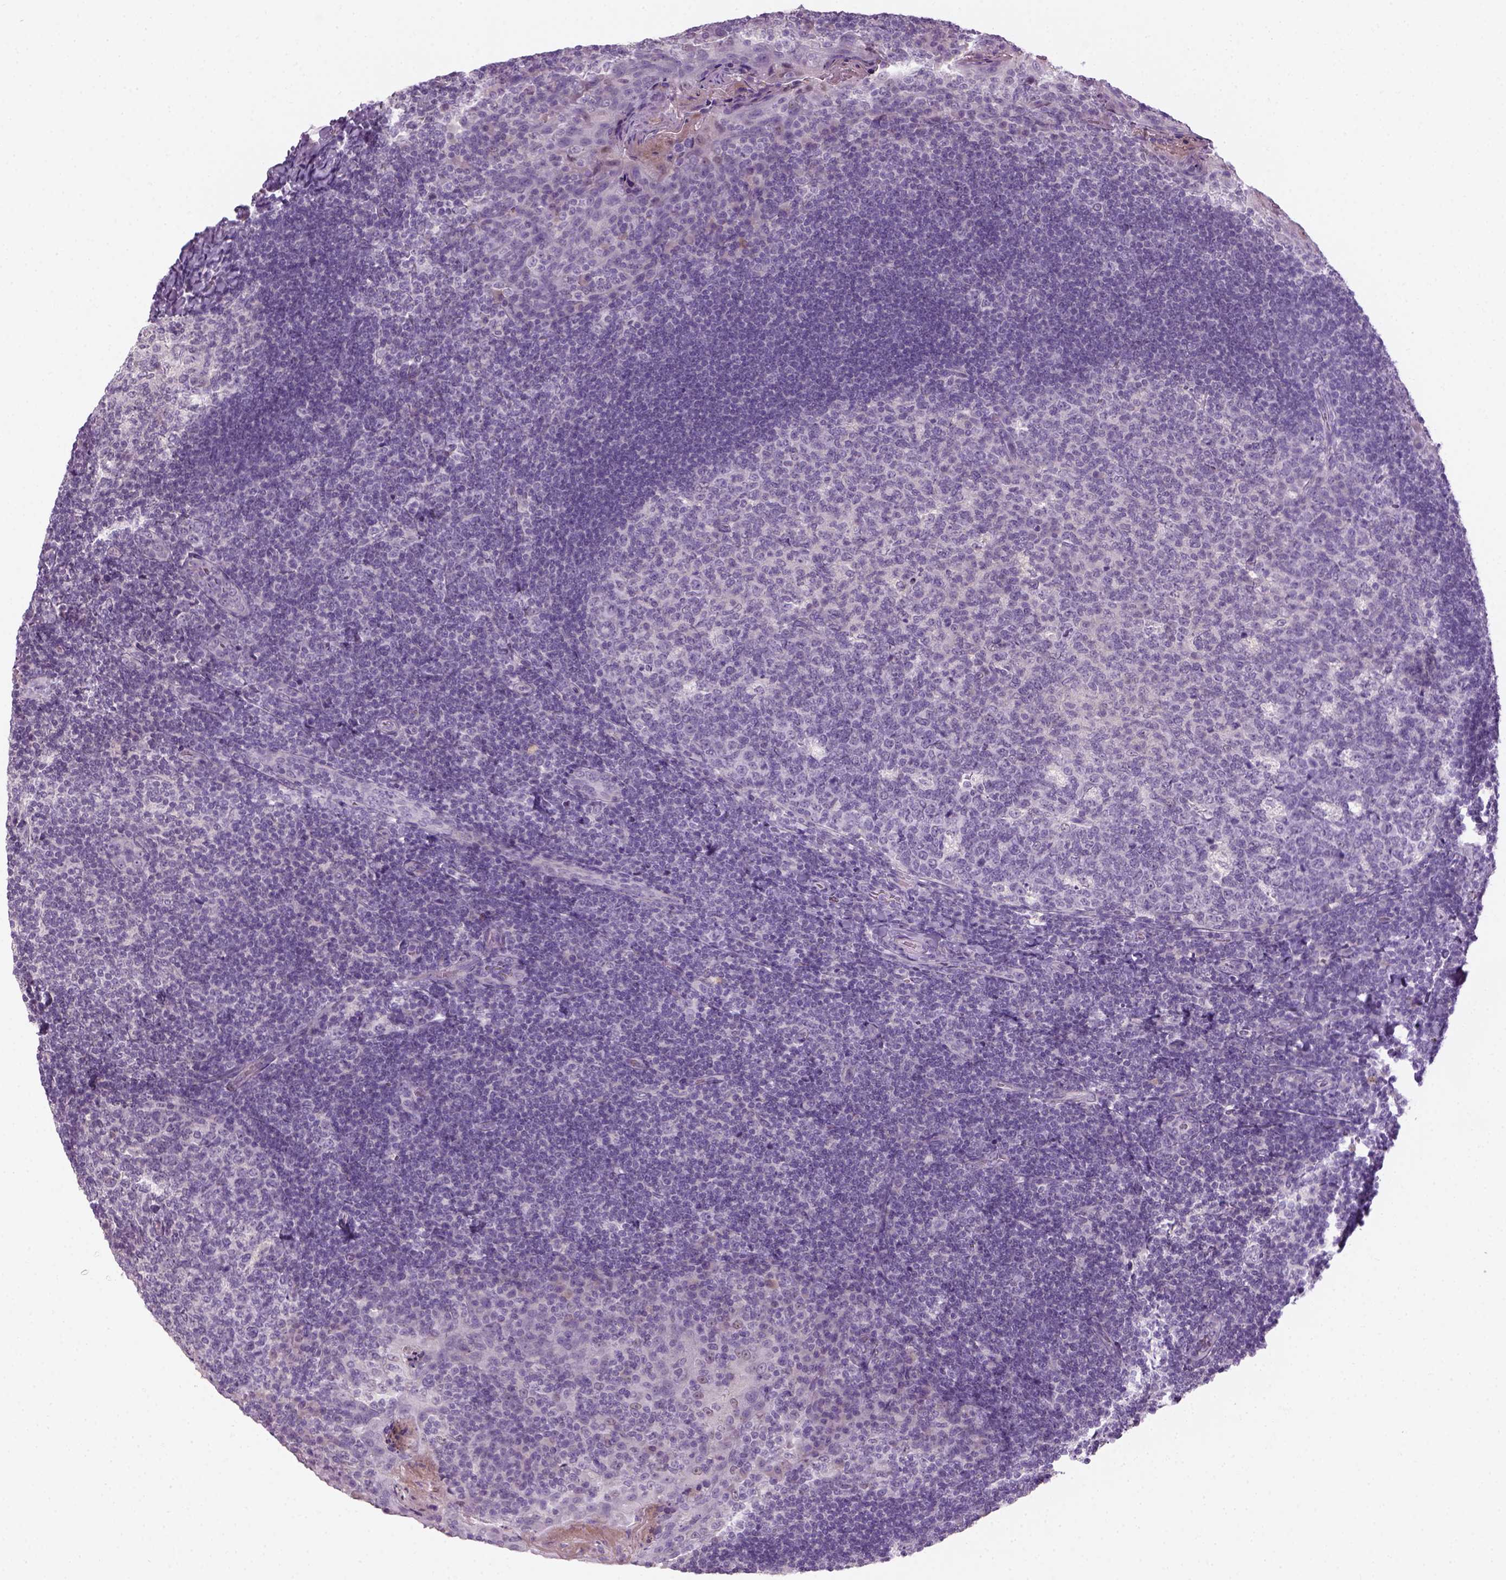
{"staining": {"intensity": "negative", "quantity": "none", "location": "none"}, "tissue": "tonsil", "cell_type": "Germinal center cells", "image_type": "normal", "snomed": [{"axis": "morphology", "description": "Normal tissue, NOS"}, {"axis": "topography", "description": "Tonsil"}], "caption": "Immunohistochemical staining of unremarkable tonsil reveals no significant staining in germinal center cells. Brightfield microscopy of IHC stained with DAB (brown) and hematoxylin (blue), captured at high magnification.", "gene": "GFI1B", "patient": {"sex": "male", "age": 17}}